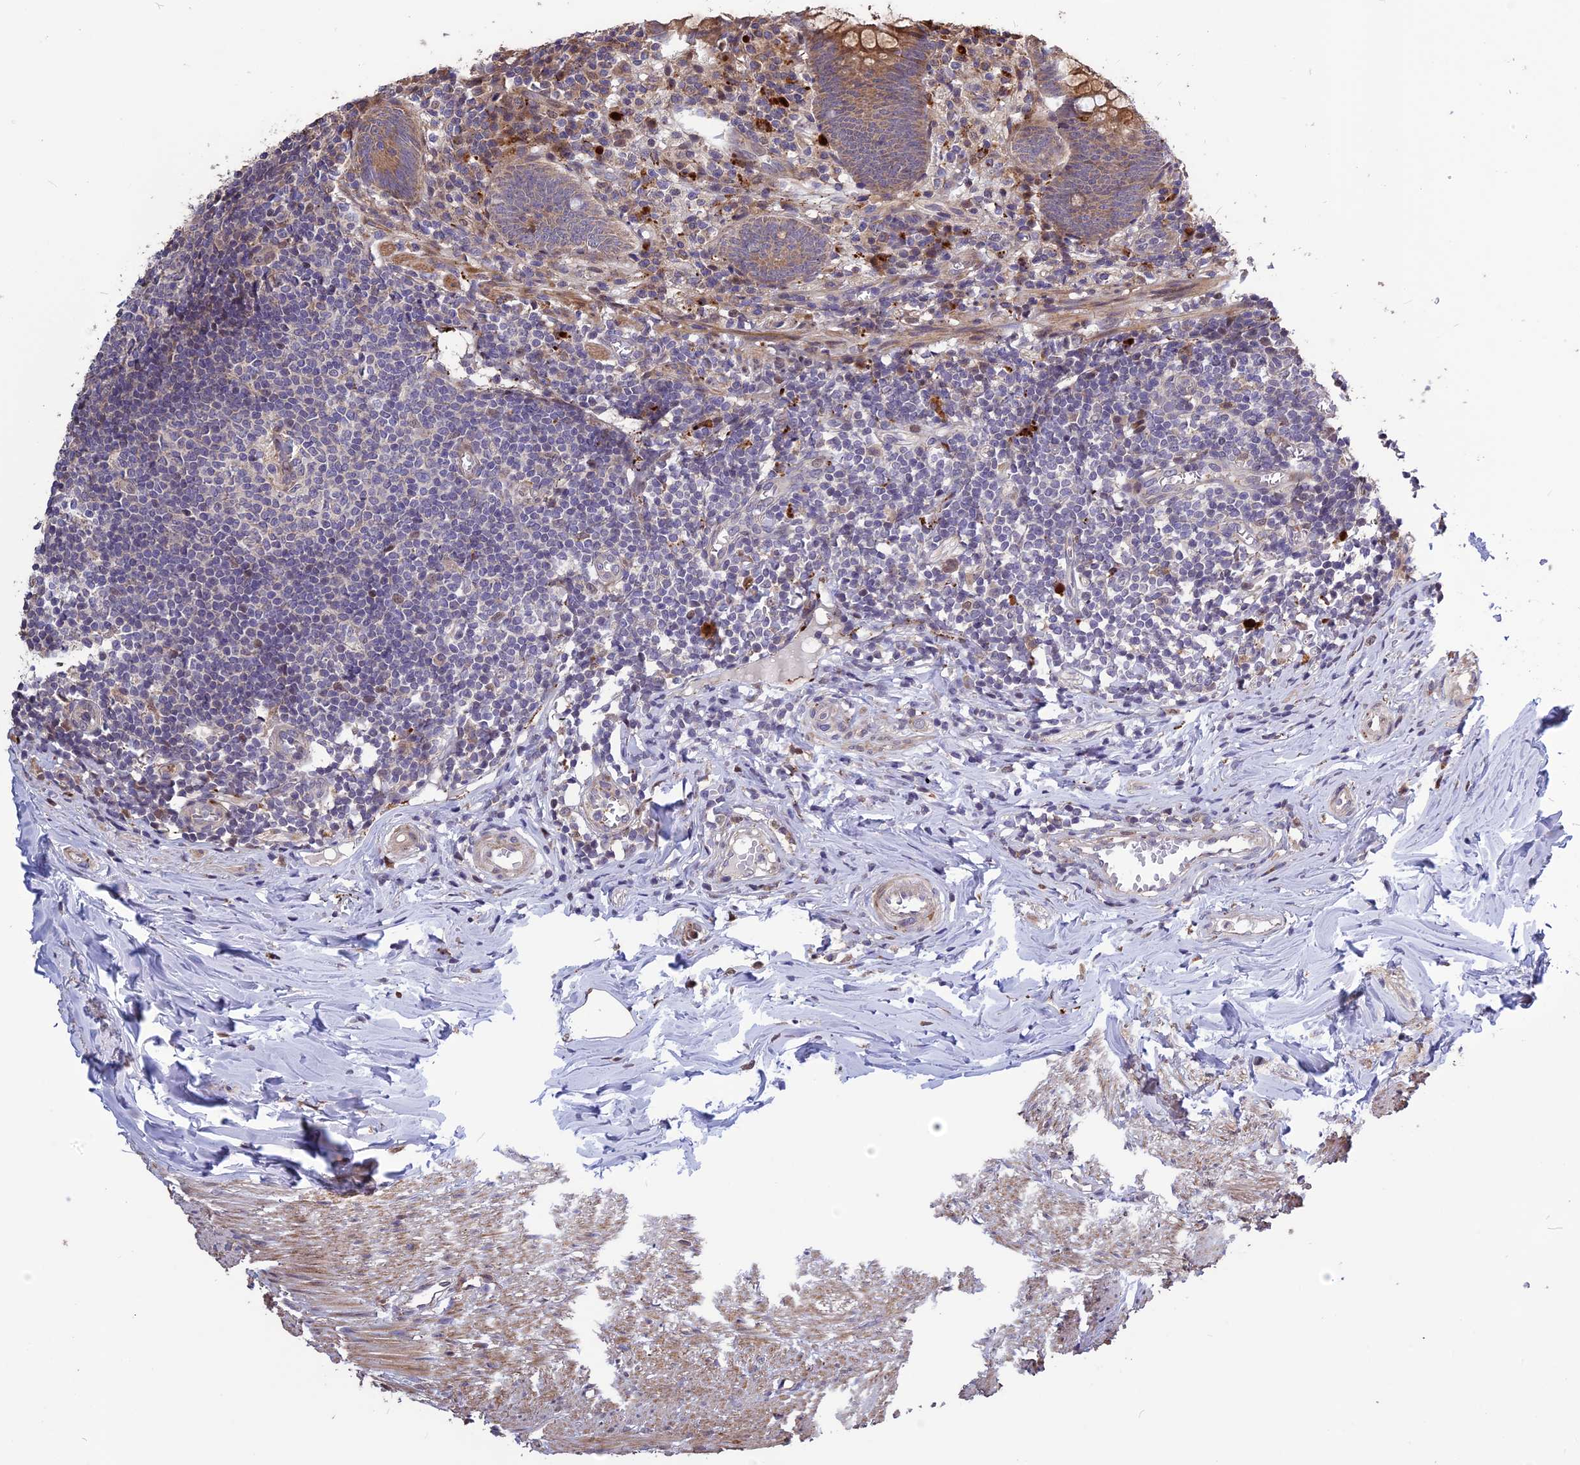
{"staining": {"intensity": "moderate", "quantity": ">75%", "location": "cytoplasmic/membranous"}, "tissue": "appendix", "cell_type": "Glandular cells", "image_type": "normal", "snomed": [{"axis": "morphology", "description": "Normal tissue, NOS"}, {"axis": "topography", "description": "Appendix"}], "caption": "Brown immunohistochemical staining in benign appendix reveals moderate cytoplasmic/membranous positivity in about >75% of glandular cells.", "gene": "SPG21", "patient": {"sex": "female", "age": 51}}